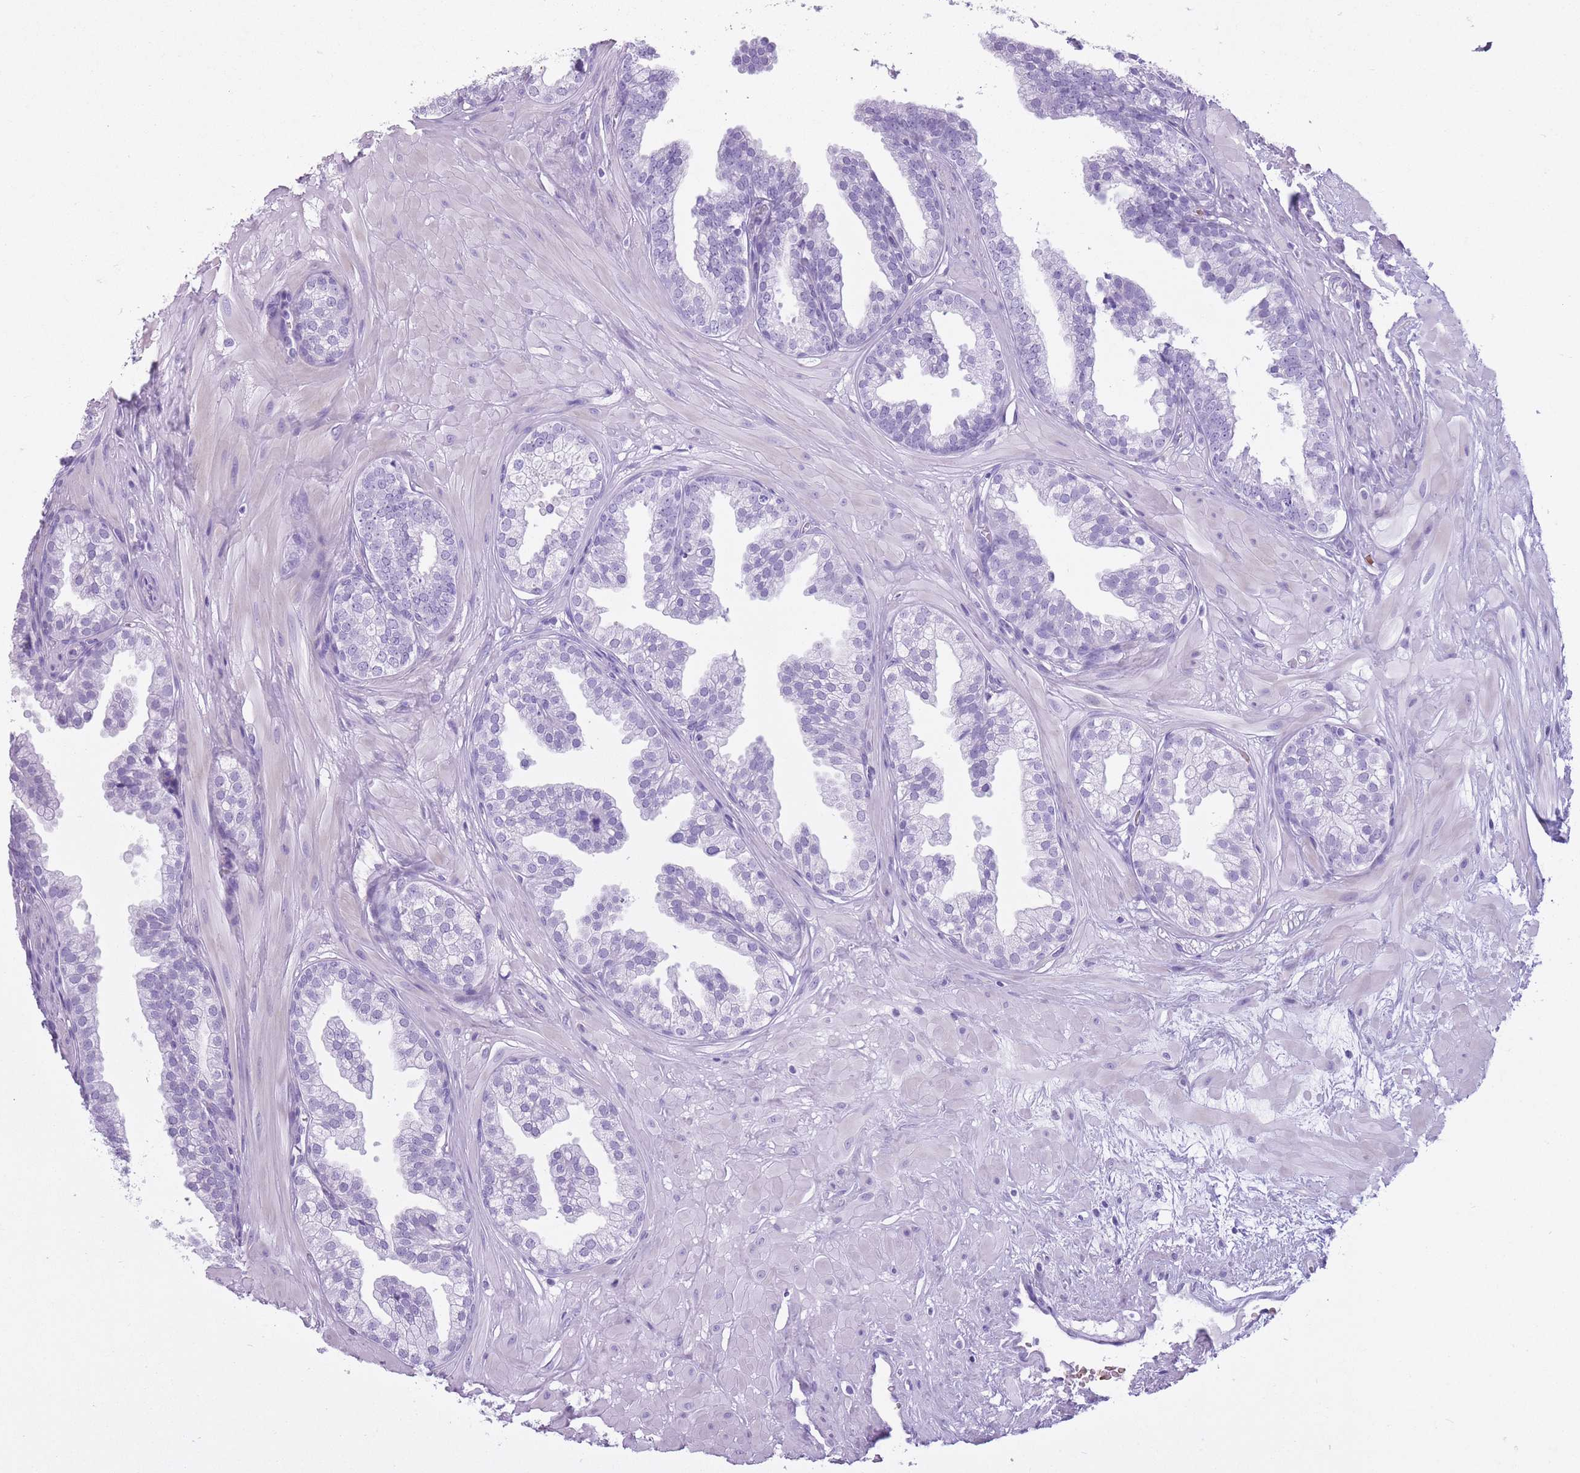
{"staining": {"intensity": "negative", "quantity": "none", "location": "none"}, "tissue": "prostate", "cell_type": "Glandular cells", "image_type": "normal", "snomed": [{"axis": "morphology", "description": "Normal tissue, NOS"}, {"axis": "topography", "description": "Prostate"}, {"axis": "topography", "description": "Peripheral nerve tissue"}], "caption": "This histopathology image is of benign prostate stained with immunohistochemistry (IHC) to label a protein in brown with the nuclei are counter-stained blue. There is no staining in glandular cells. (Stains: DAB (3,3'-diaminobenzidine) immunohistochemistry with hematoxylin counter stain, Microscopy: brightfield microscopy at high magnification).", "gene": "OR7C1", "patient": {"sex": "male", "age": 55}}